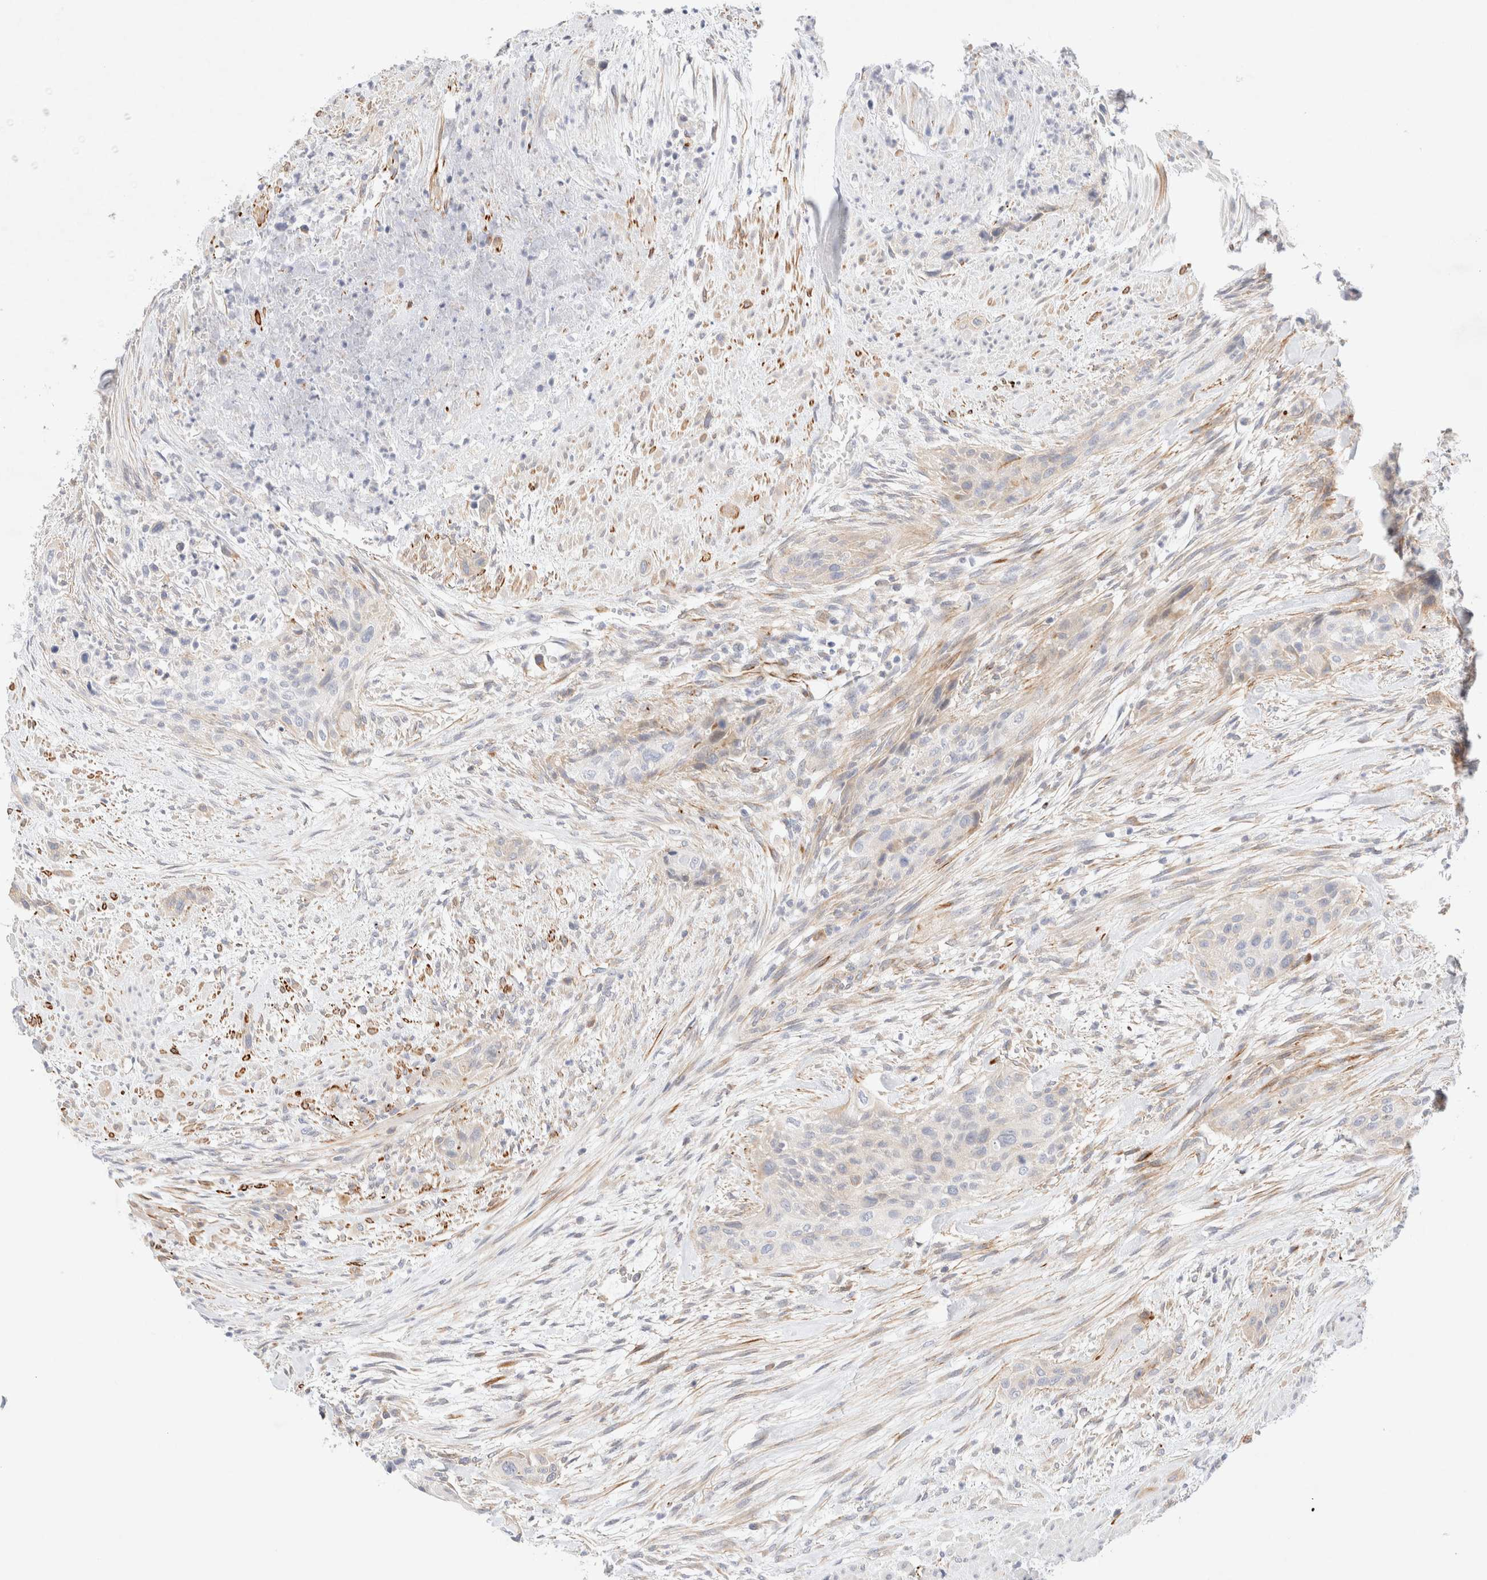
{"staining": {"intensity": "negative", "quantity": "none", "location": "none"}, "tissue": "urothelial cancer", "cell_type": "Tumor cells", "image_type": "cancer", "snomed": [{"axis": "morphology", "description": "Urothelial carcinoma, High grade"}, {"axis": "topography", "description": "Urinary bladder"}], "caption": "DAB immunohistochemical staining of urothelial cancer shows no significant expression in tumor cells.", "gene": "SLC25A48", "patient": {"sex": "male", "age": 35}}